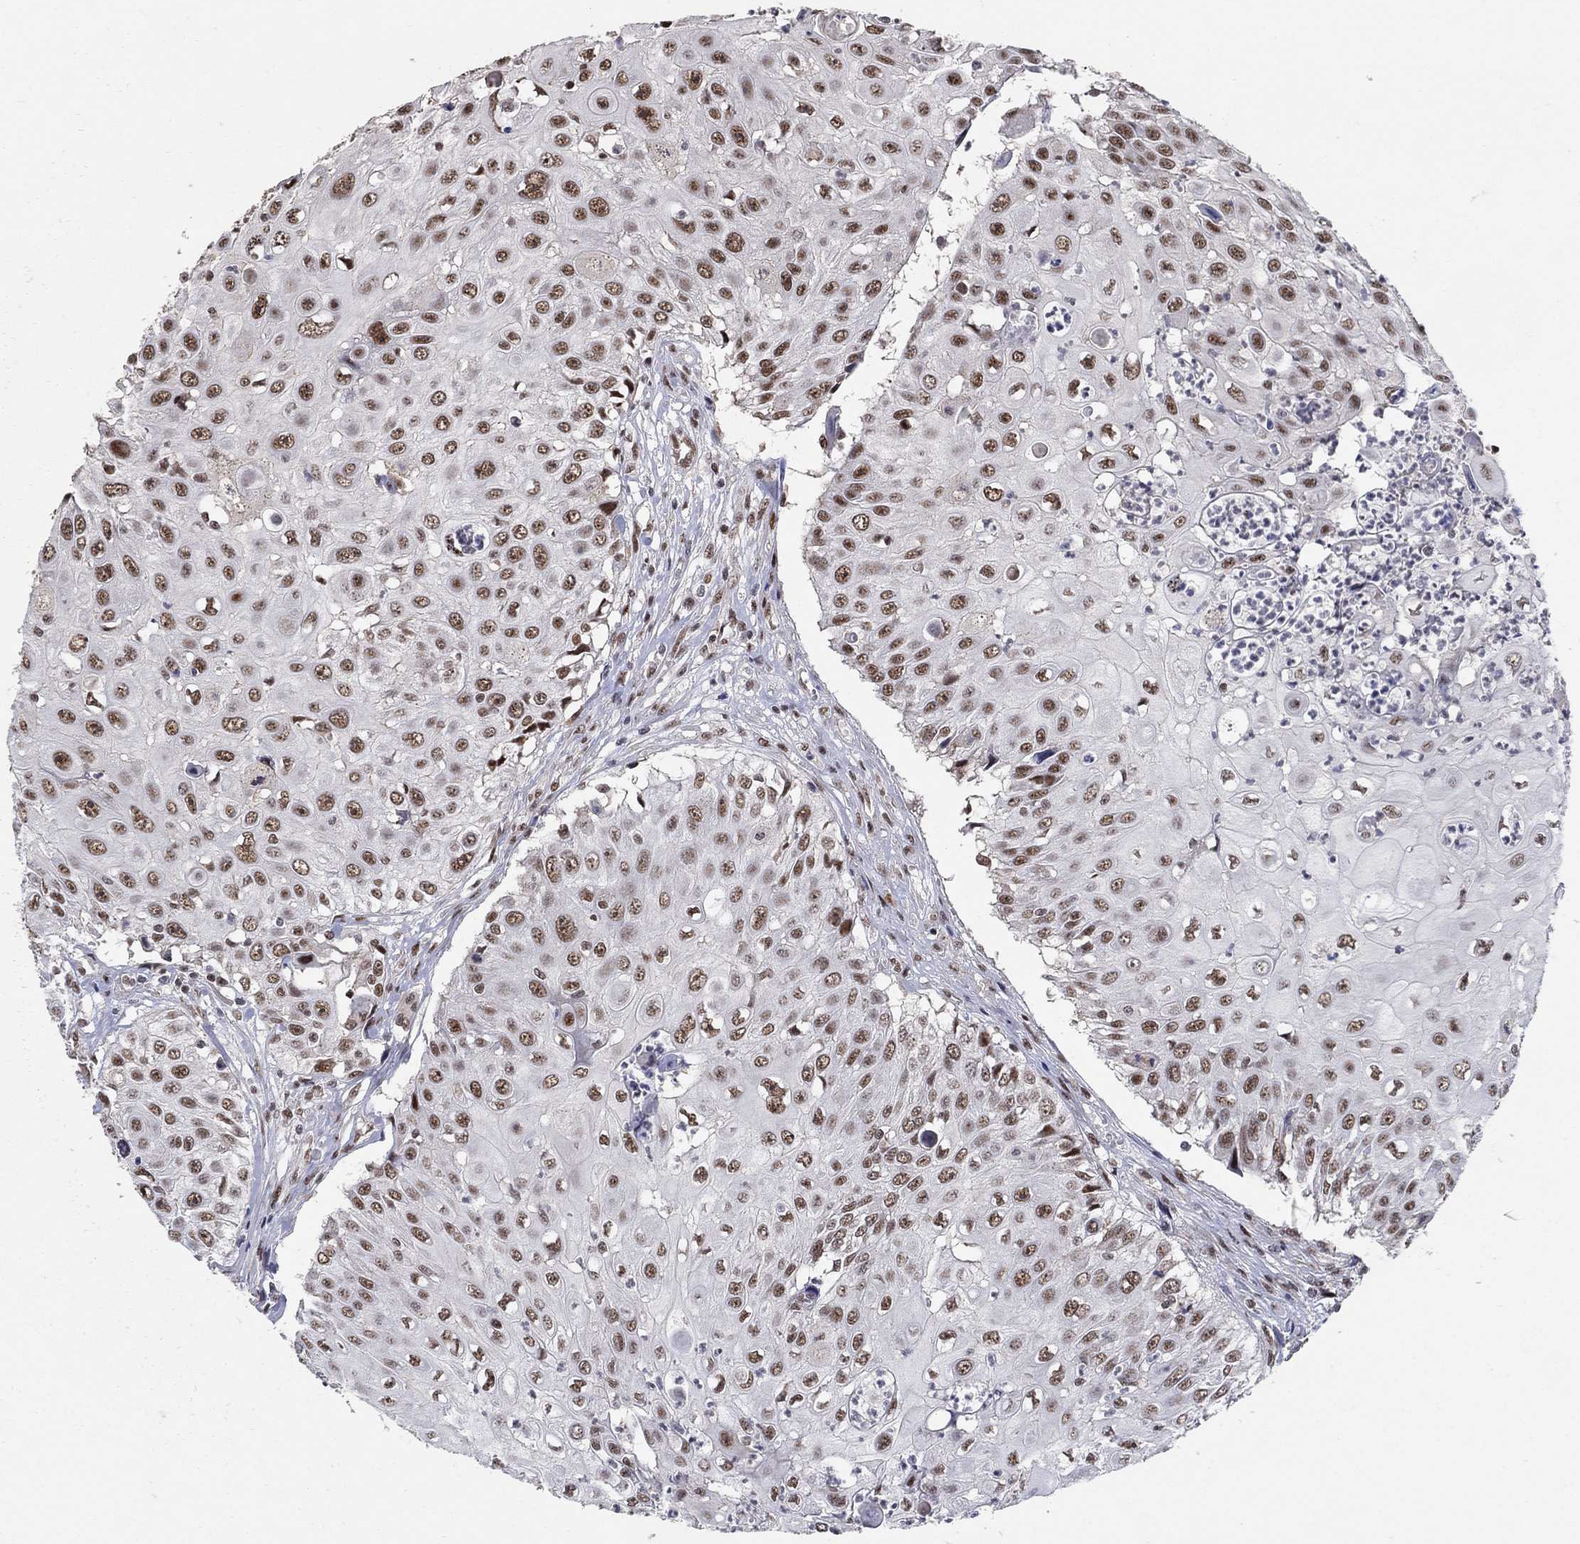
{"staining": {"intensity": "strong", "quantity": ">75%", "location": "nuclear"}, "tissue": "urothelial cancer", "cell_type": "Tumor cells", "image_type": "cancer", "snomed": [{"axis": "morphology", "description": "Urothelial carcinoma, High grade"}, {"axis": "topography", "description": "Urinary bladder"}], "caption": "The histopathology image displays immunohistochemical staining of urothelial carcinoma (high-grade). There is strong nuclear positivity is appreciated in approximately >75% of tumor cells.", "gene": "PNISR", "patient": {"sex": "female", "age": 79}}